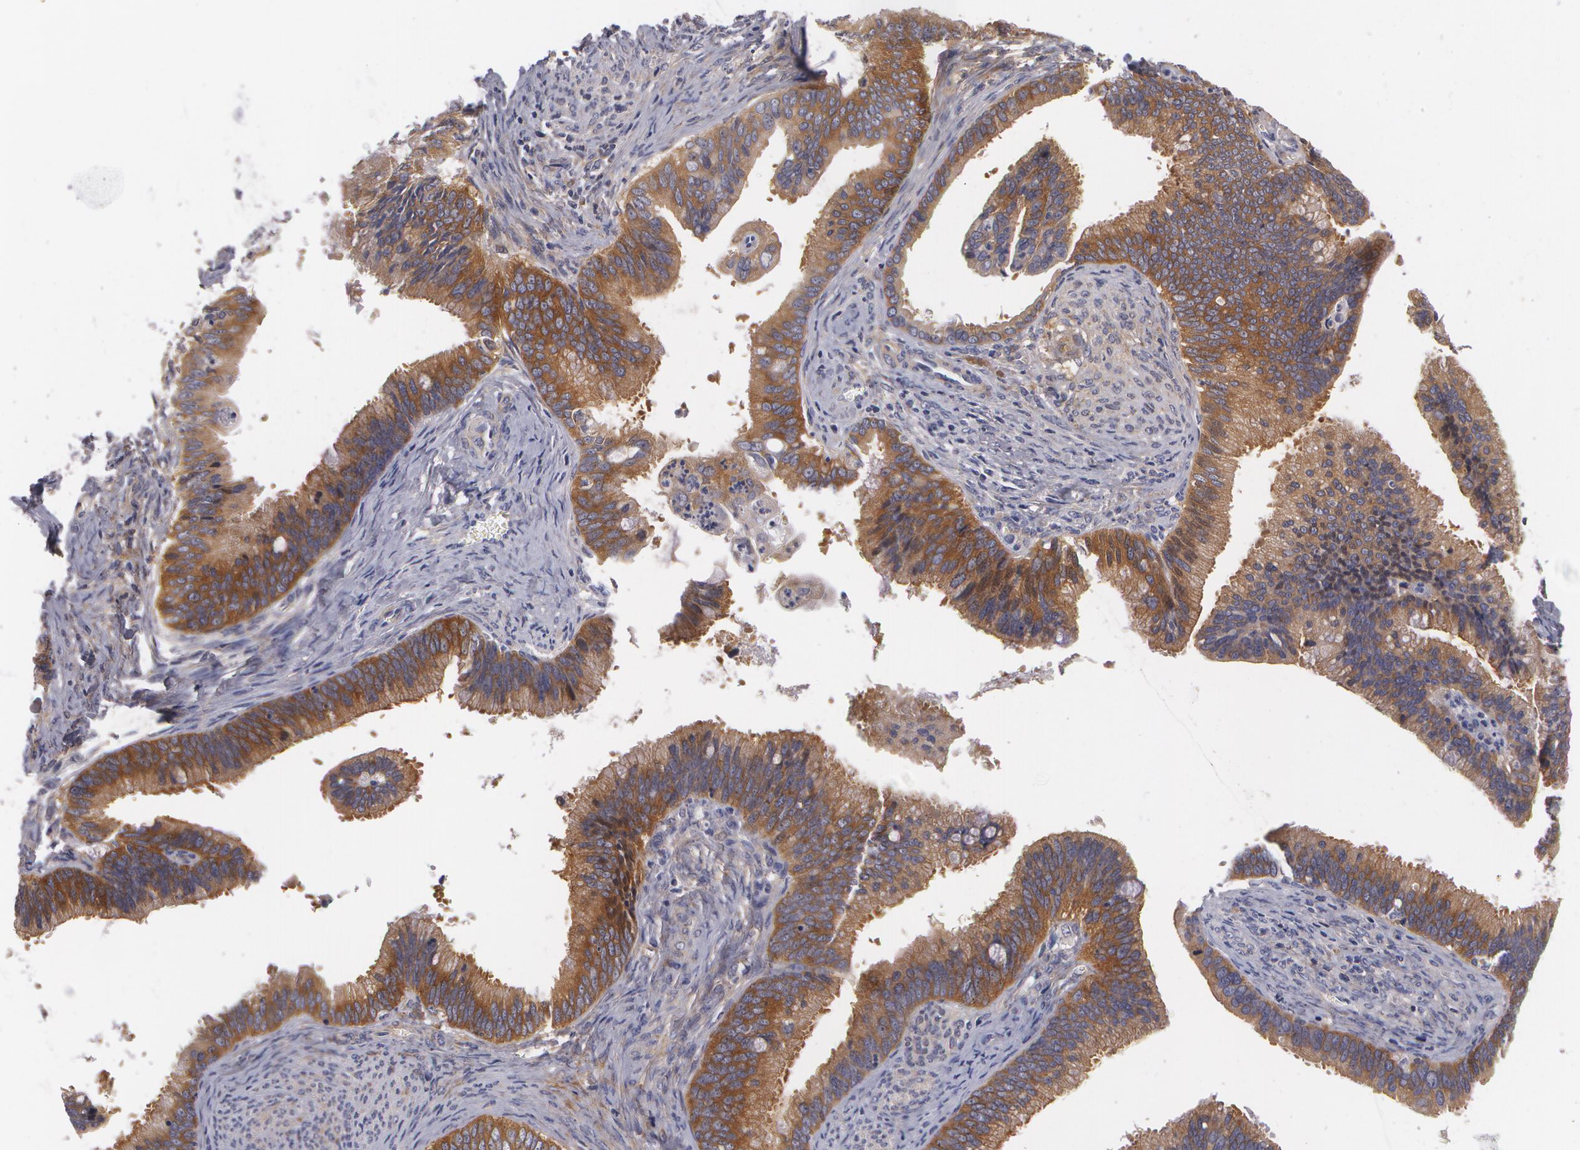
{"staining": {"intensity": "strong", "quantity": ">75%", "location": "cytoplasmic/membranous"}, "tissue": "cervical cancer", "cell_type": "Tumor cells", "image_type": "cancer", "snomed": [{"axis": "morphology", "description": "Adenocarcinoma, NOS"}, {"axis": "topography", "description": "Cervix"}], "caption": "Cervical cancer tissue displays strong cytoplasmic/membranous expression in about >75% of tumor cells, visualized by immunohistochemistry.", "gene": "CASK", "patient": {"sex": "female", "age": 47}}